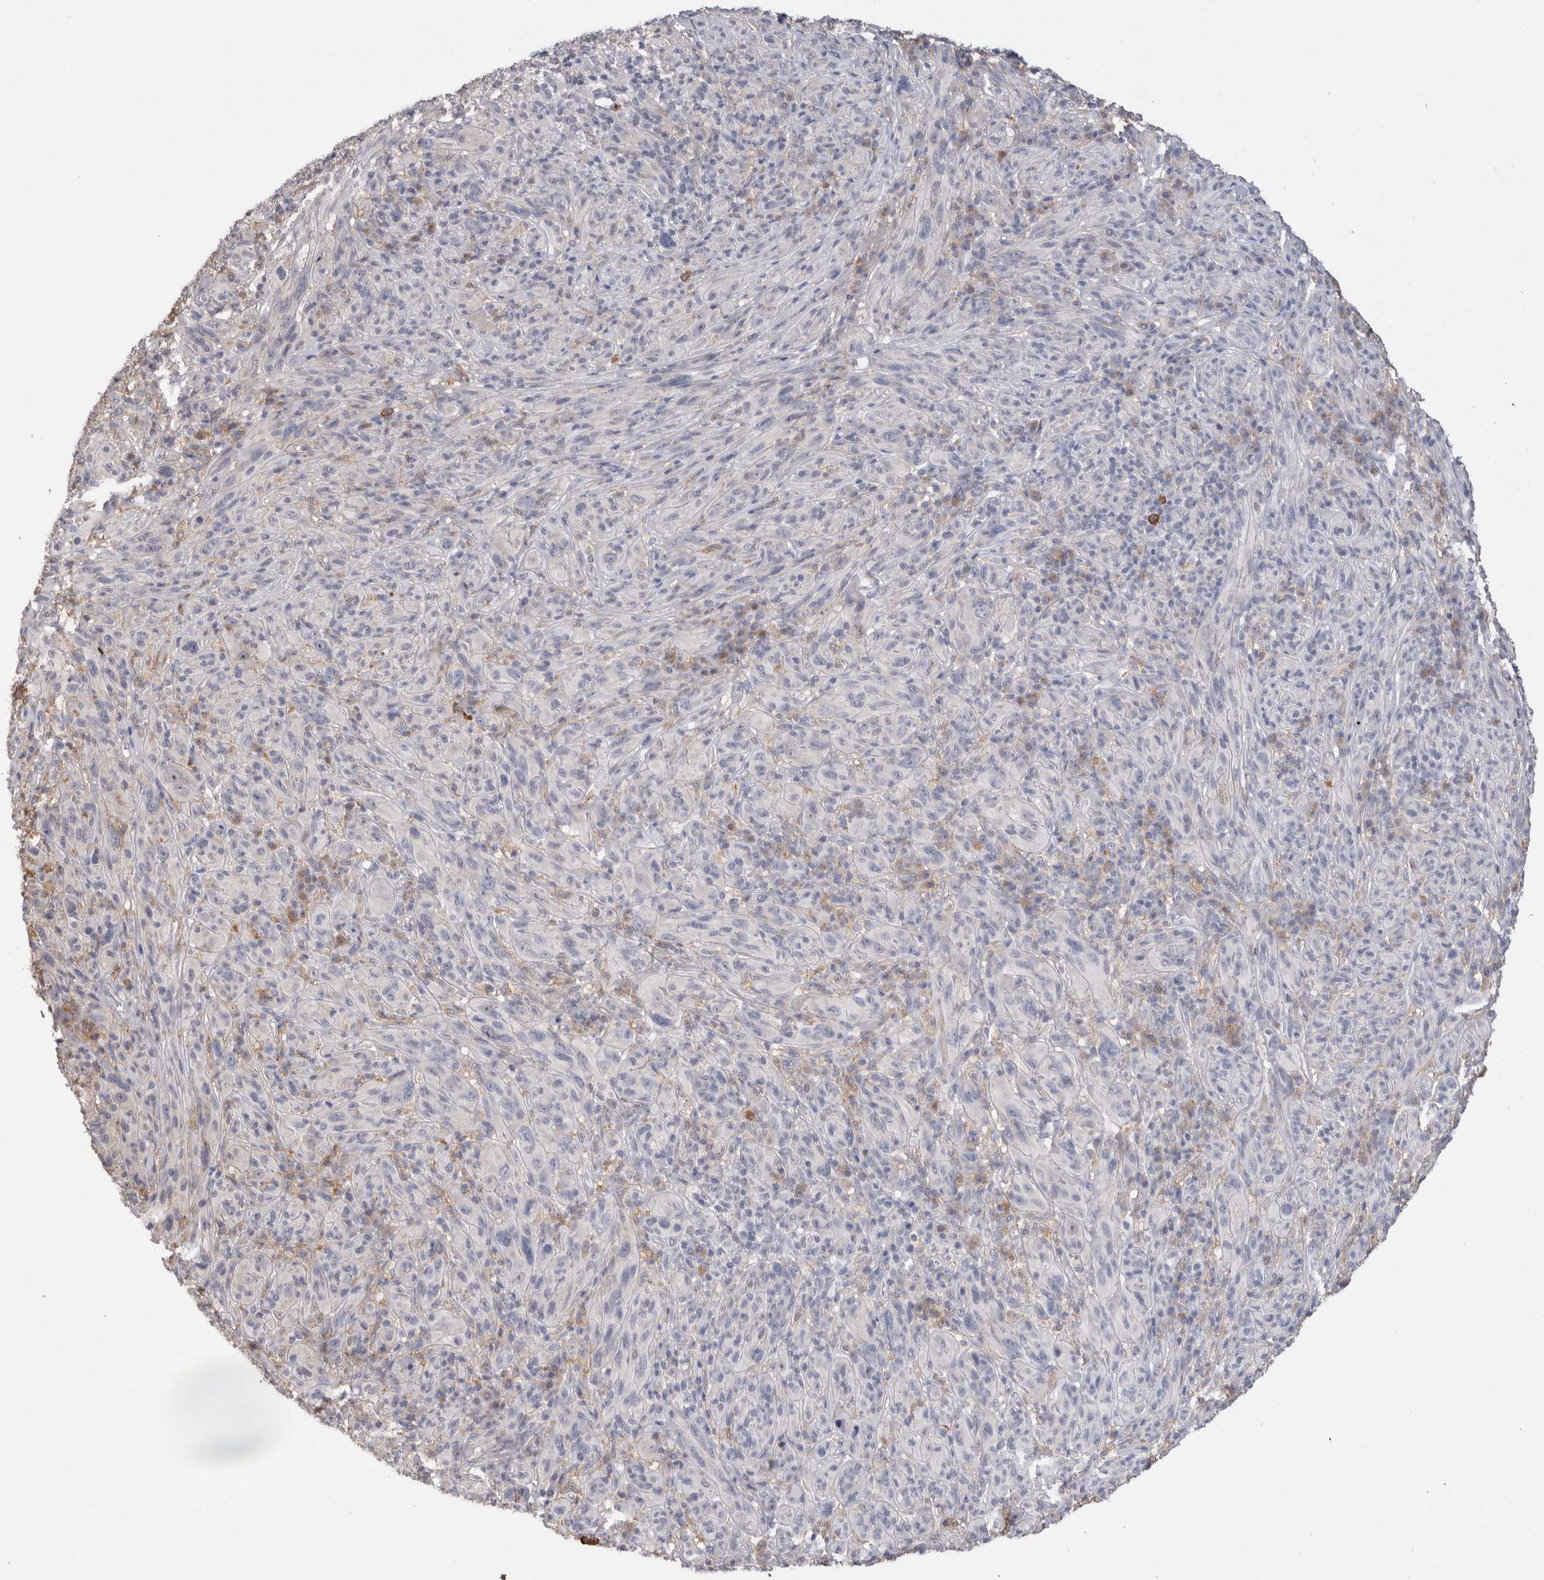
{"staining": {"intensity": "negative", "quantity": "none", "location": "none"}, "tissue": "melanoma", "cell_type": "Tumor cells", "image_type": "cancer", "snomed": [{"axis": "morphology", "description": "Malignant melanoma, NOS"}, {"axis": "topography", "description": "Skin of head"}], "caption": "Immunohistochemistry photomicrograph of neoplastic tissue: melanoma stained with DAB (3,3'-diaminobenzidine) exhibits no significant protein expression in tumor cells.", "gene": "VSIG4", "patient": {"sex": "male", "age": 96}}